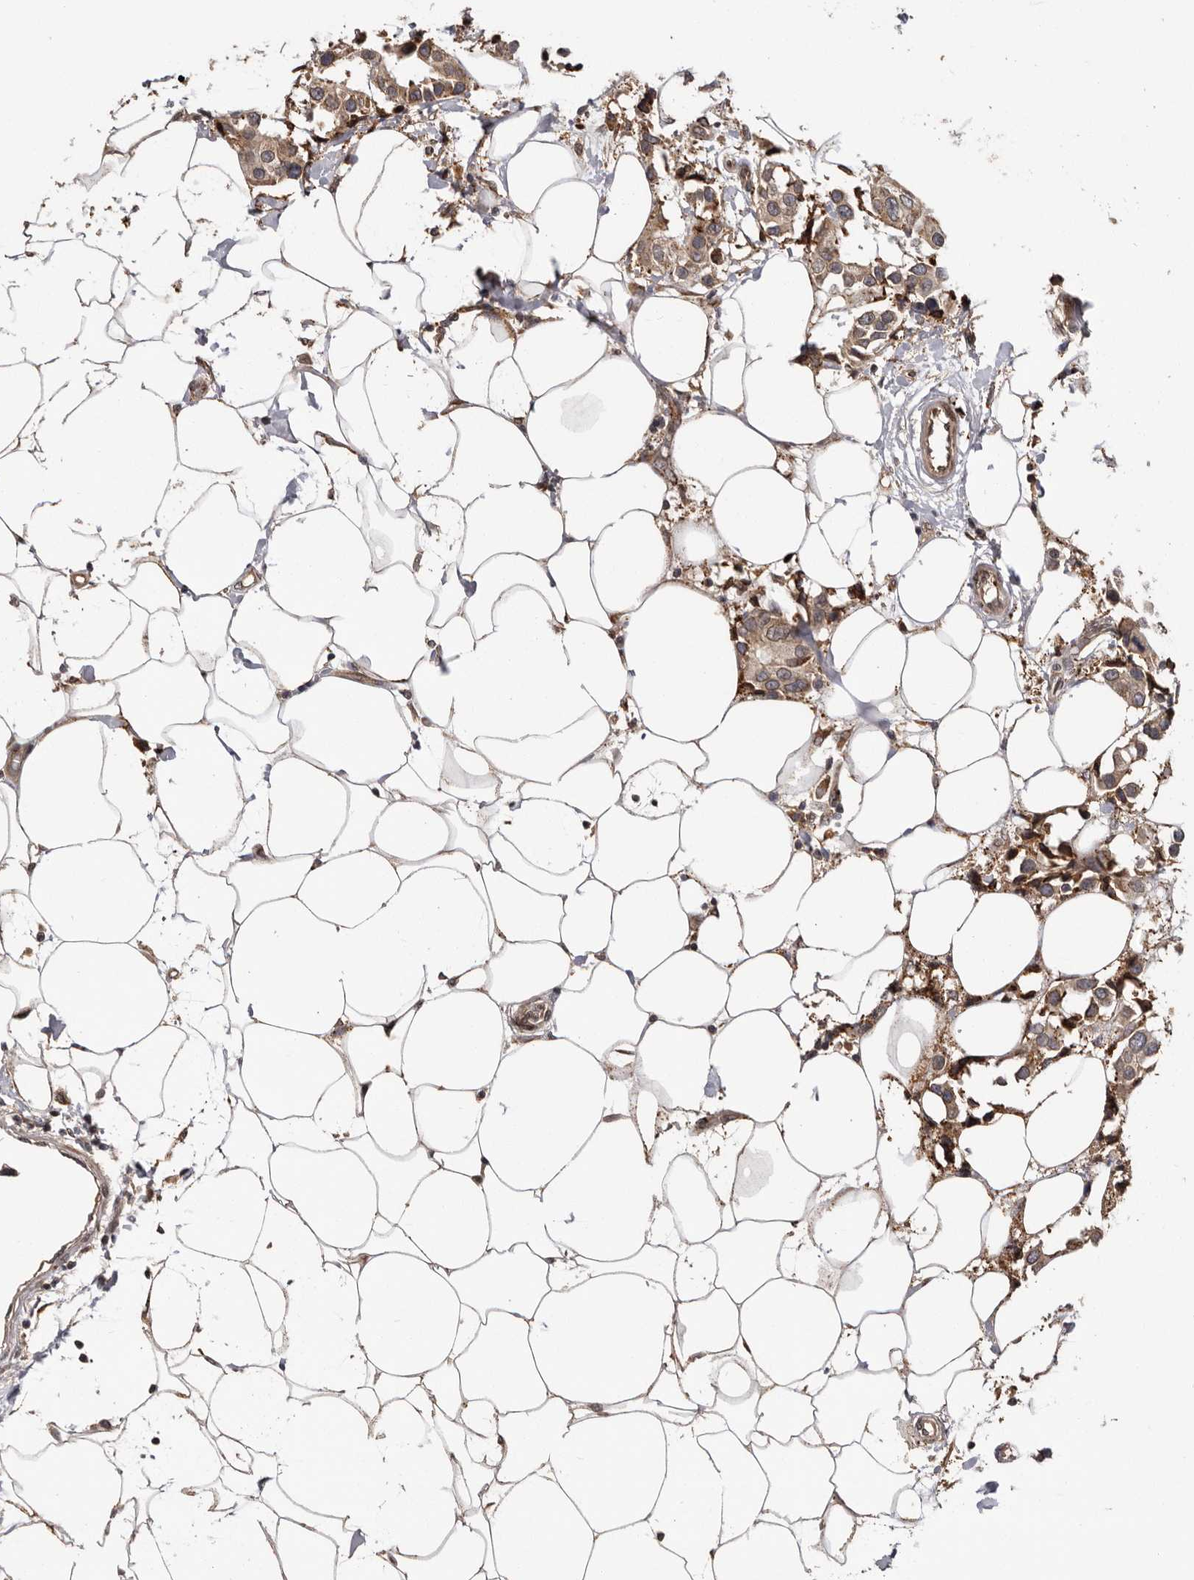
{"staining": {"intensity": "moderate", "quantity": ">75%", "location": "cytoplasmic/membranous"}, "tissue": "breast cancer", "cell_type": "Tumor cells", "image_type": "cancer", "snomed": [{"axis": "morphology", "description": "Normal tissue, NOS"}, {"axis": "morphology", "description": "Duct carcinoma"}, {"axis": "topography", "description": "Breast"}], "caption": "Immunohistochemical staining of breast cancer reveals medium levels of moderate cytoplasmic/membranous expression in about >75% of tumor cells.", "gene": "NUP43", "patient": {"sex": "female", "age": 39}}